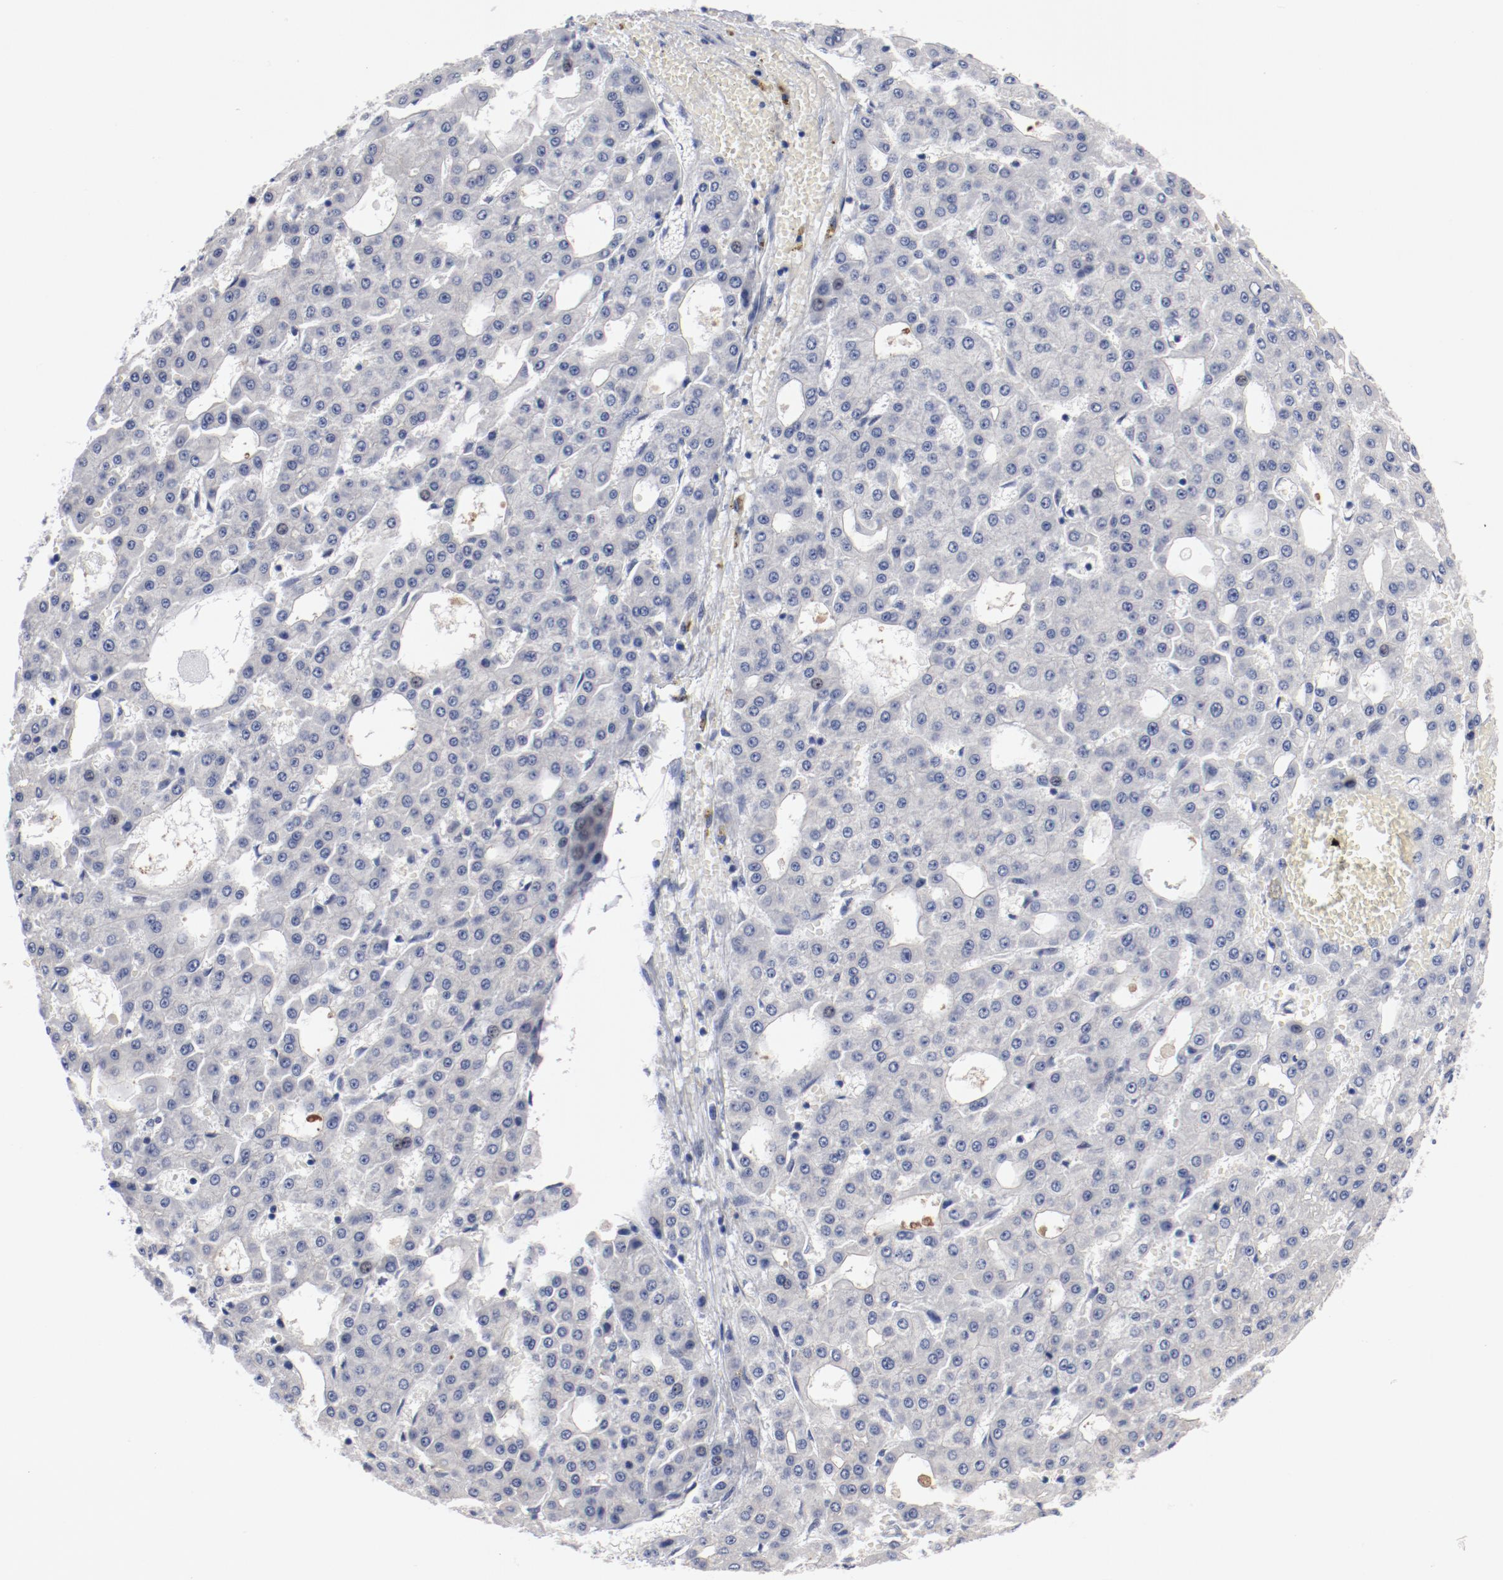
{"staining": {"intensity": "negative", "quantity": "none", "location": "none"}, "tissue": "liver cancer", "cell_type": "Tumor cells", "image_type": "cancer", "snomed": [{"axis": "morphology", "description": "Carcinoma, Hepatocellular, NOS"}, {"axis": "topography", "description": "Liver"}], "caption": "Tumor cells show no significant expression in liver hepatocellular carcinoma. (DAB IHC, high magnification).", "gene": "GPR143", "patient": {"sex": "male", "age": 47}}